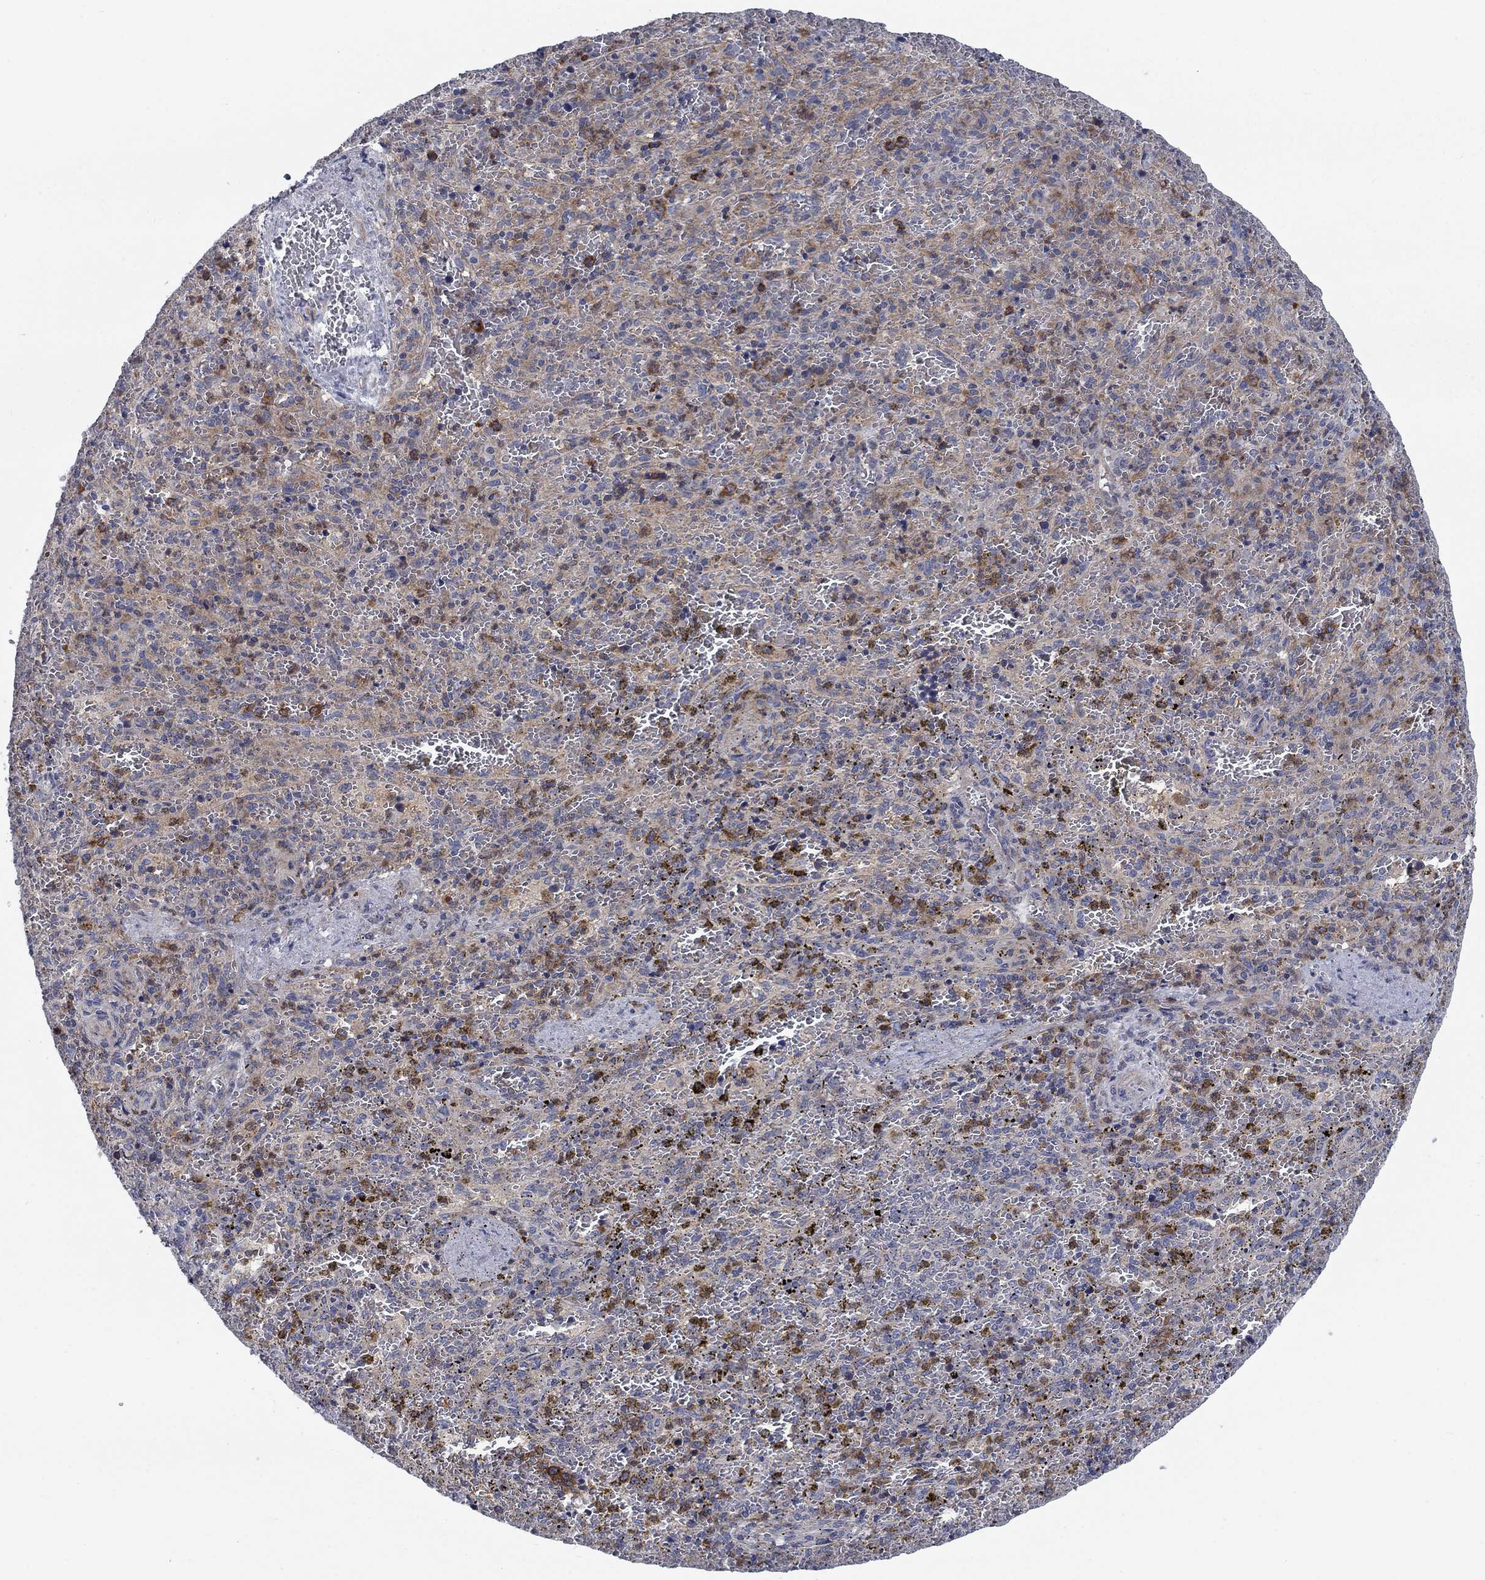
{"staining": {"intensity": "moderate", "quantity": "<25%", "location": "cytoplasmic/membranous"}, "tissue": "spleen", "cell_type": "Cells in red pulp", "image_type": "normal", "snomed": [{"axis": "morphology", "description": "Normal tissue, NOS"}, {"axis": "topography", "description": "Spleen"}], "caption": "High-power microscopy captured an immunohistochemistry (IHC) photomicrograph of unremarkable spleen, revealing moderate cytoplasmic/membranous expression in approximately <25% of cells in red pulp.", "gene": "KIF15", "patient": {"sex": "female", "age": 50}}